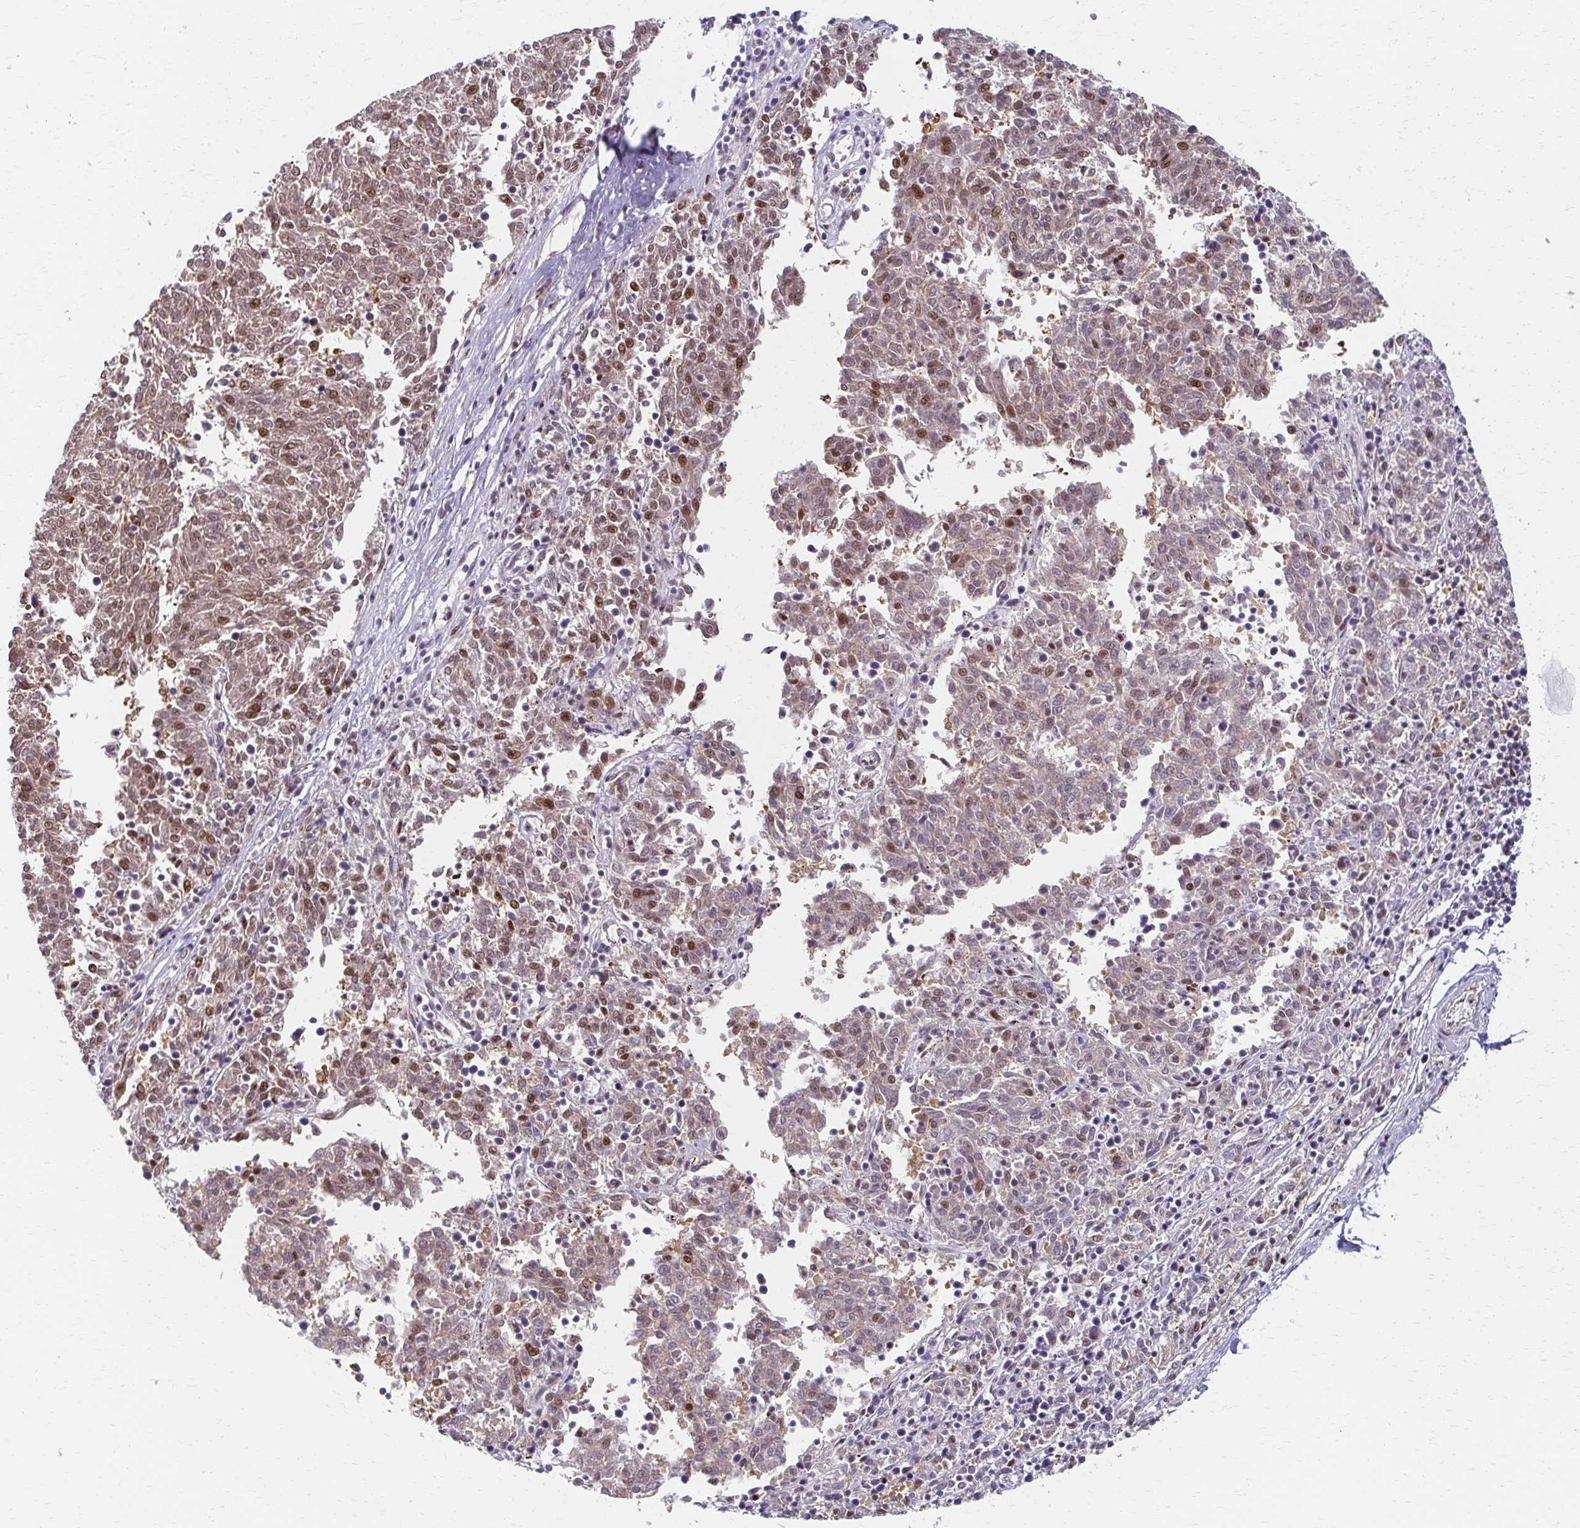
{"staining": {"intensity": "moderate", "quantity": "25%-75%", "location": "nuclear"}, "tissue": "melanoma", "cell_type": "Tumor cells", "image_type": "cancer", "snomed": [{"axis": "morphology", "description": "Malignant melanoma, NOS"}, {"axis": "topography", "description": "Skin"}], "caption": "Melanoma stained for a protein exhibits moderate nuclear positivity in tumor cells.", "gene": "PSMD7", "patient": {"sex": "female", "age": 72}}